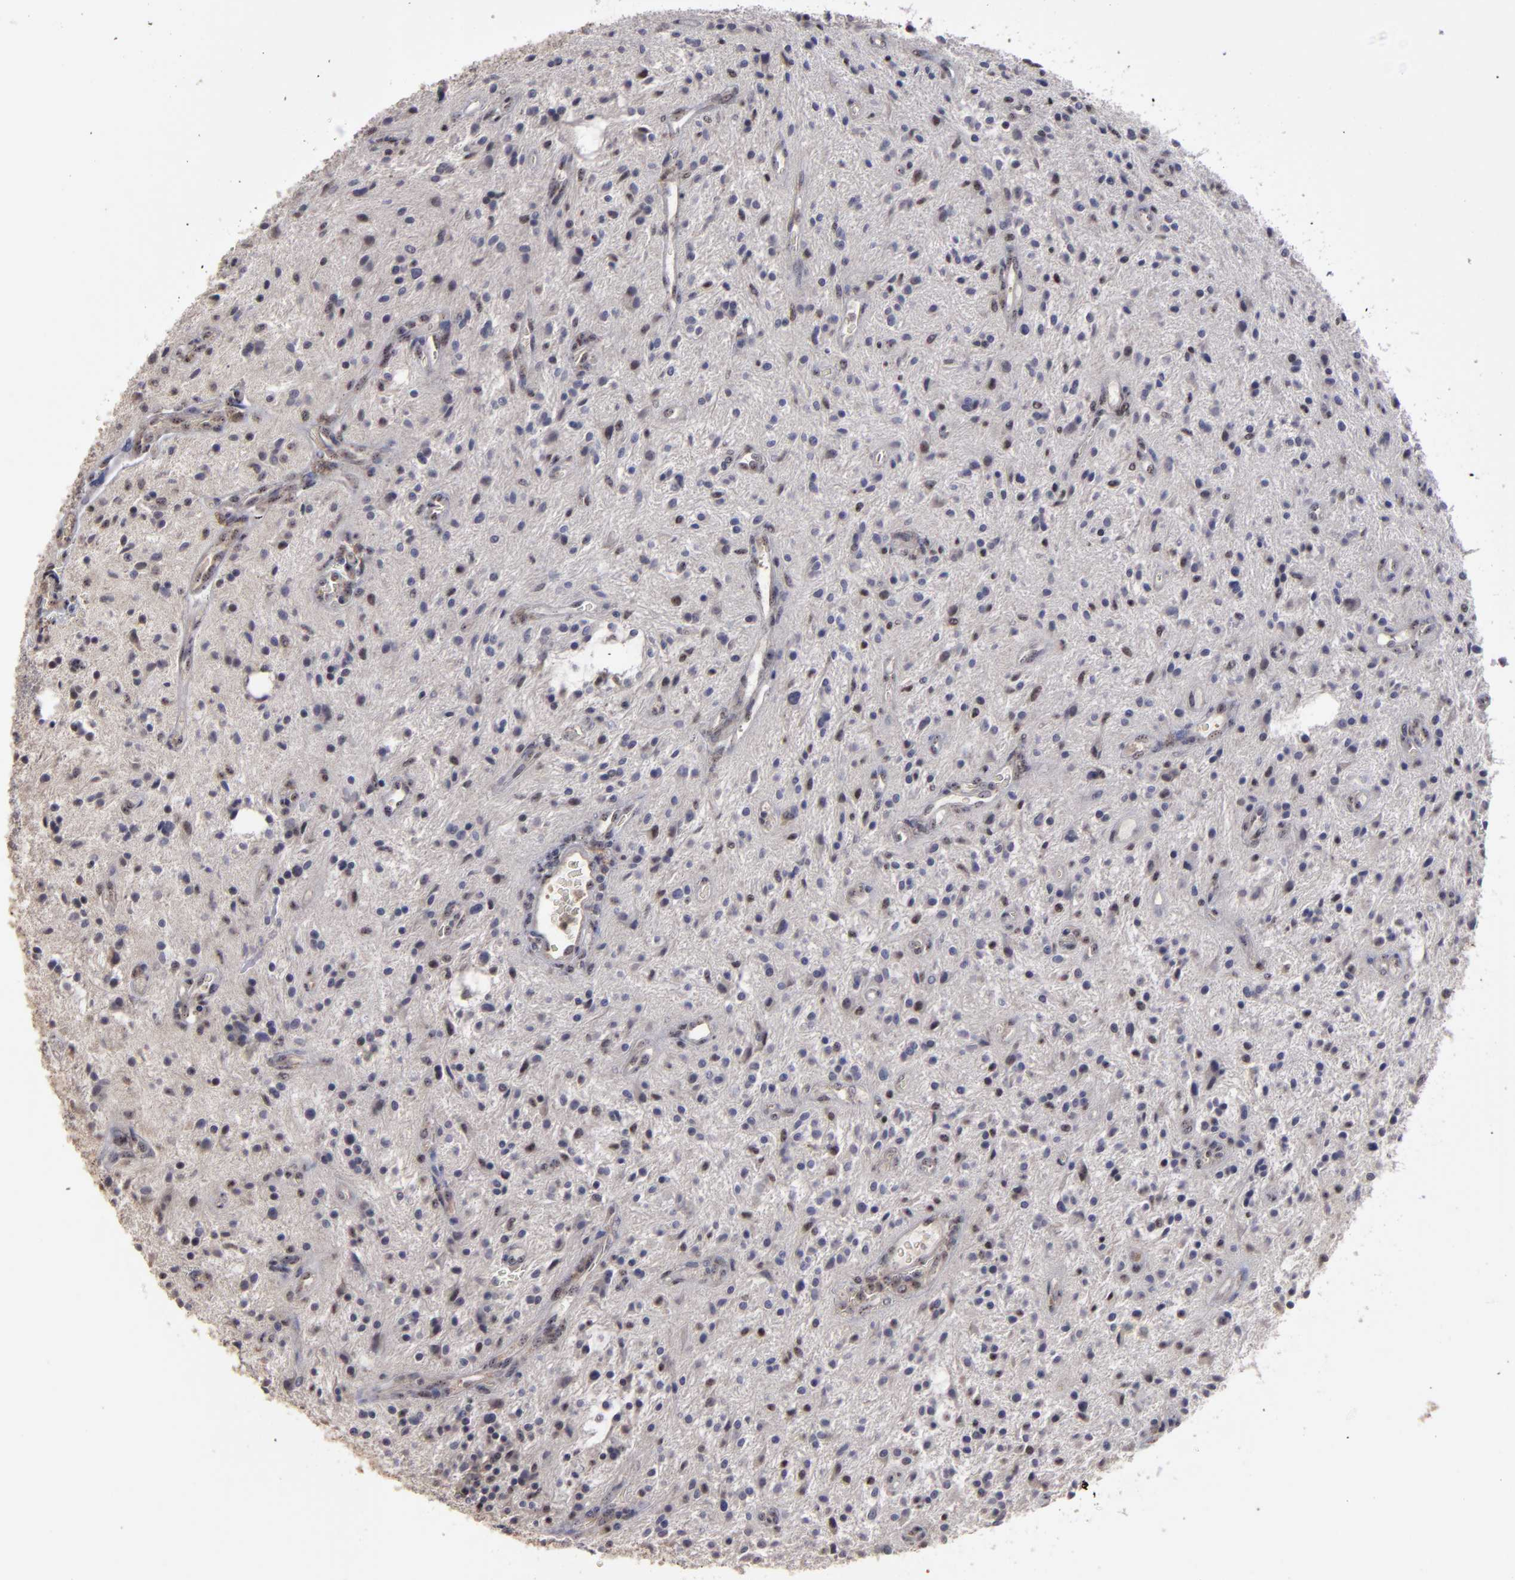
{"staining": {"intensity": "negative", "quantity": "none", "location": "none"}, "tissue": "glioma", "cell_type": "Tumor cells", "image_type": "cancer", "snomed": [{"axis": "morphology", "description": "Glioma, malignant, NOS"}, {"axis": "topography", "description": "Cerebellum"}], "caption": "Malignant glioma was stained to show a protein in brown. There is no significant expression in tumor cells.", "gene": "CD55", "patient": {"sex": "female", "age": 10}}